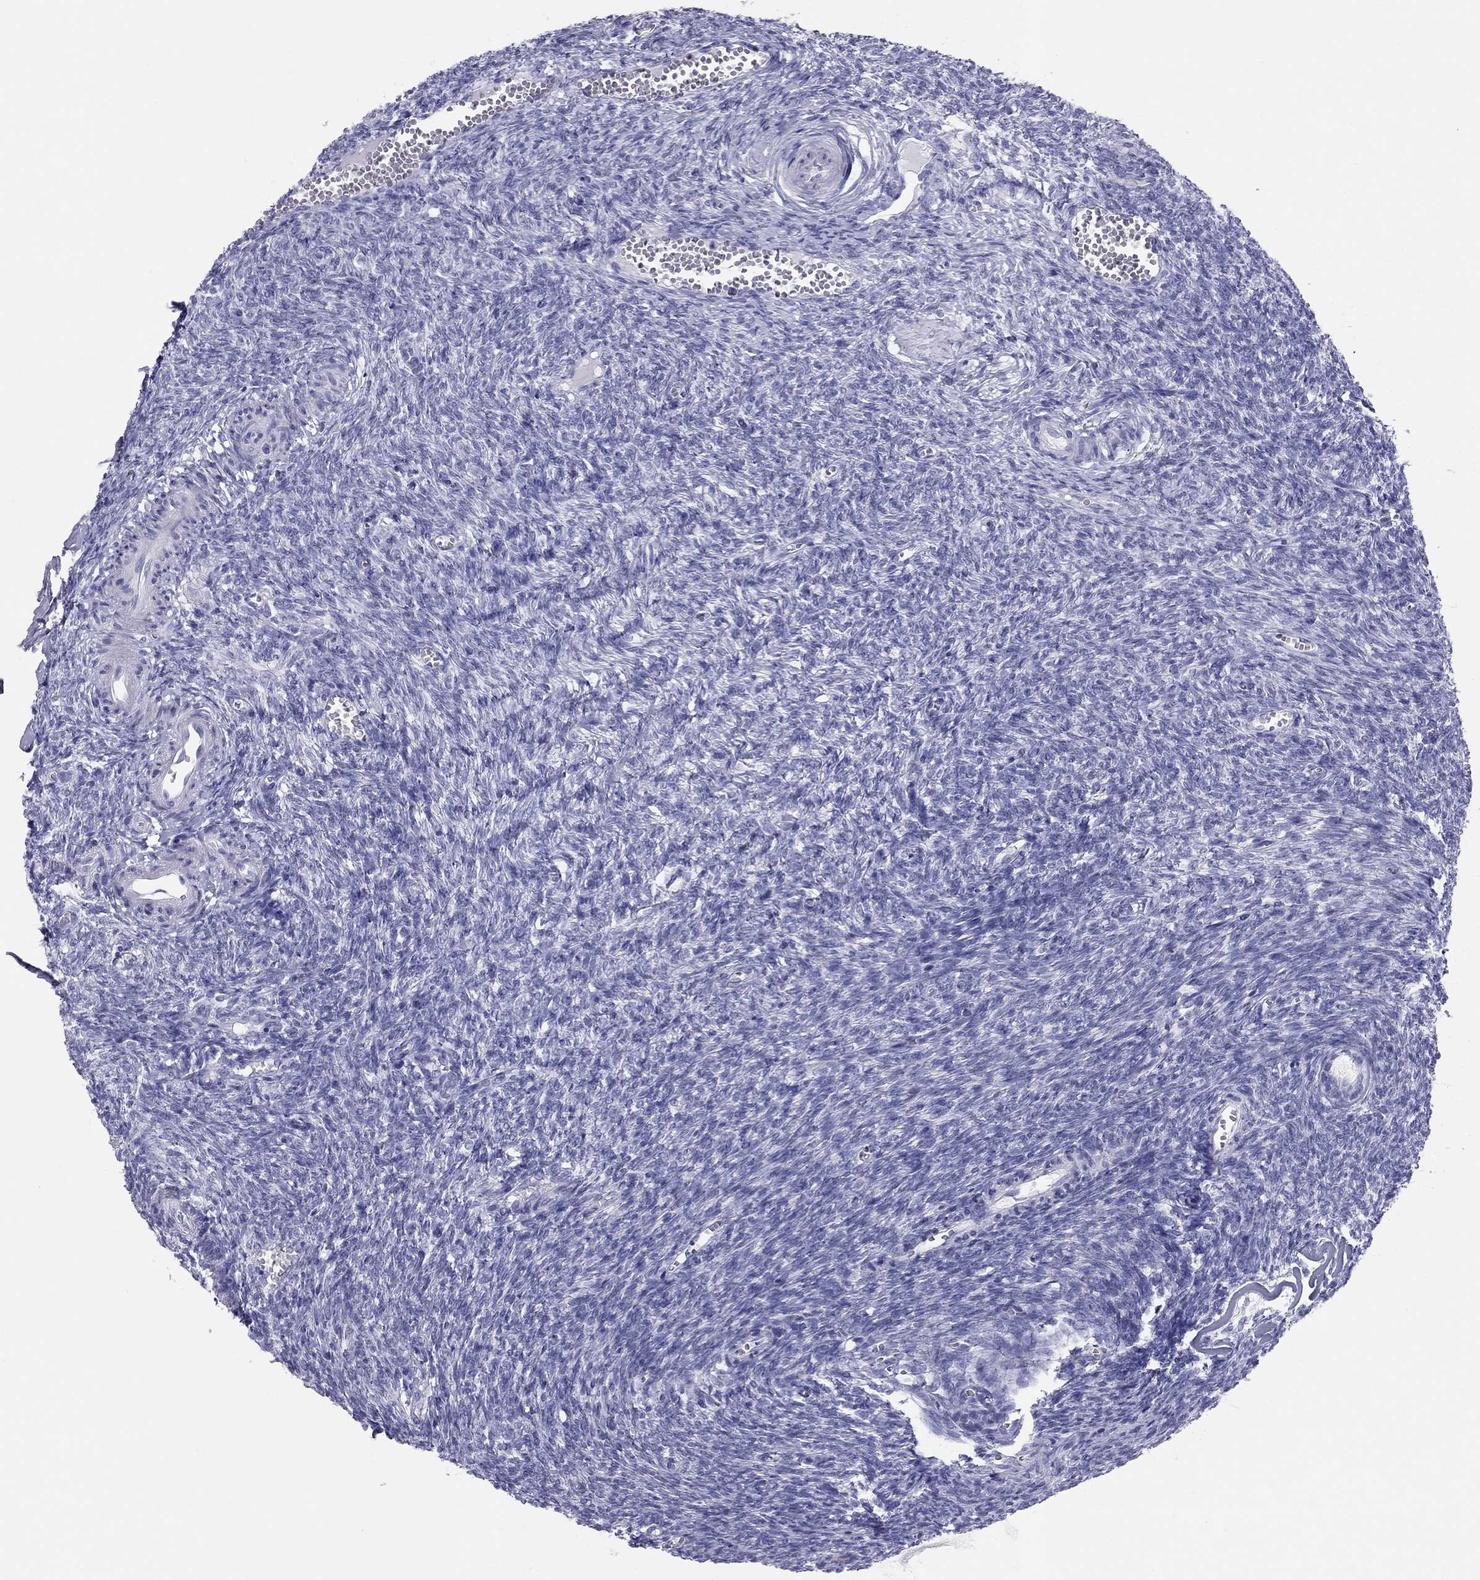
{"staining": {"intensity": "negative", "quantity": "none", "location": "none"}, "tissue": "ovary", "cell_type": "Follicle cells", "image_type": "normal", "snomed": [{"axis": "morphology", "description": "Normal tissue, NOS"}, {"axis": "topography", "description": "Ovary"}], "caption": "Immunohistochemical staining of normal human ovary shows no significant staining in follicle cells.", "gene": "TRPM3", "patient": {"sex": "female", "age": 43}}